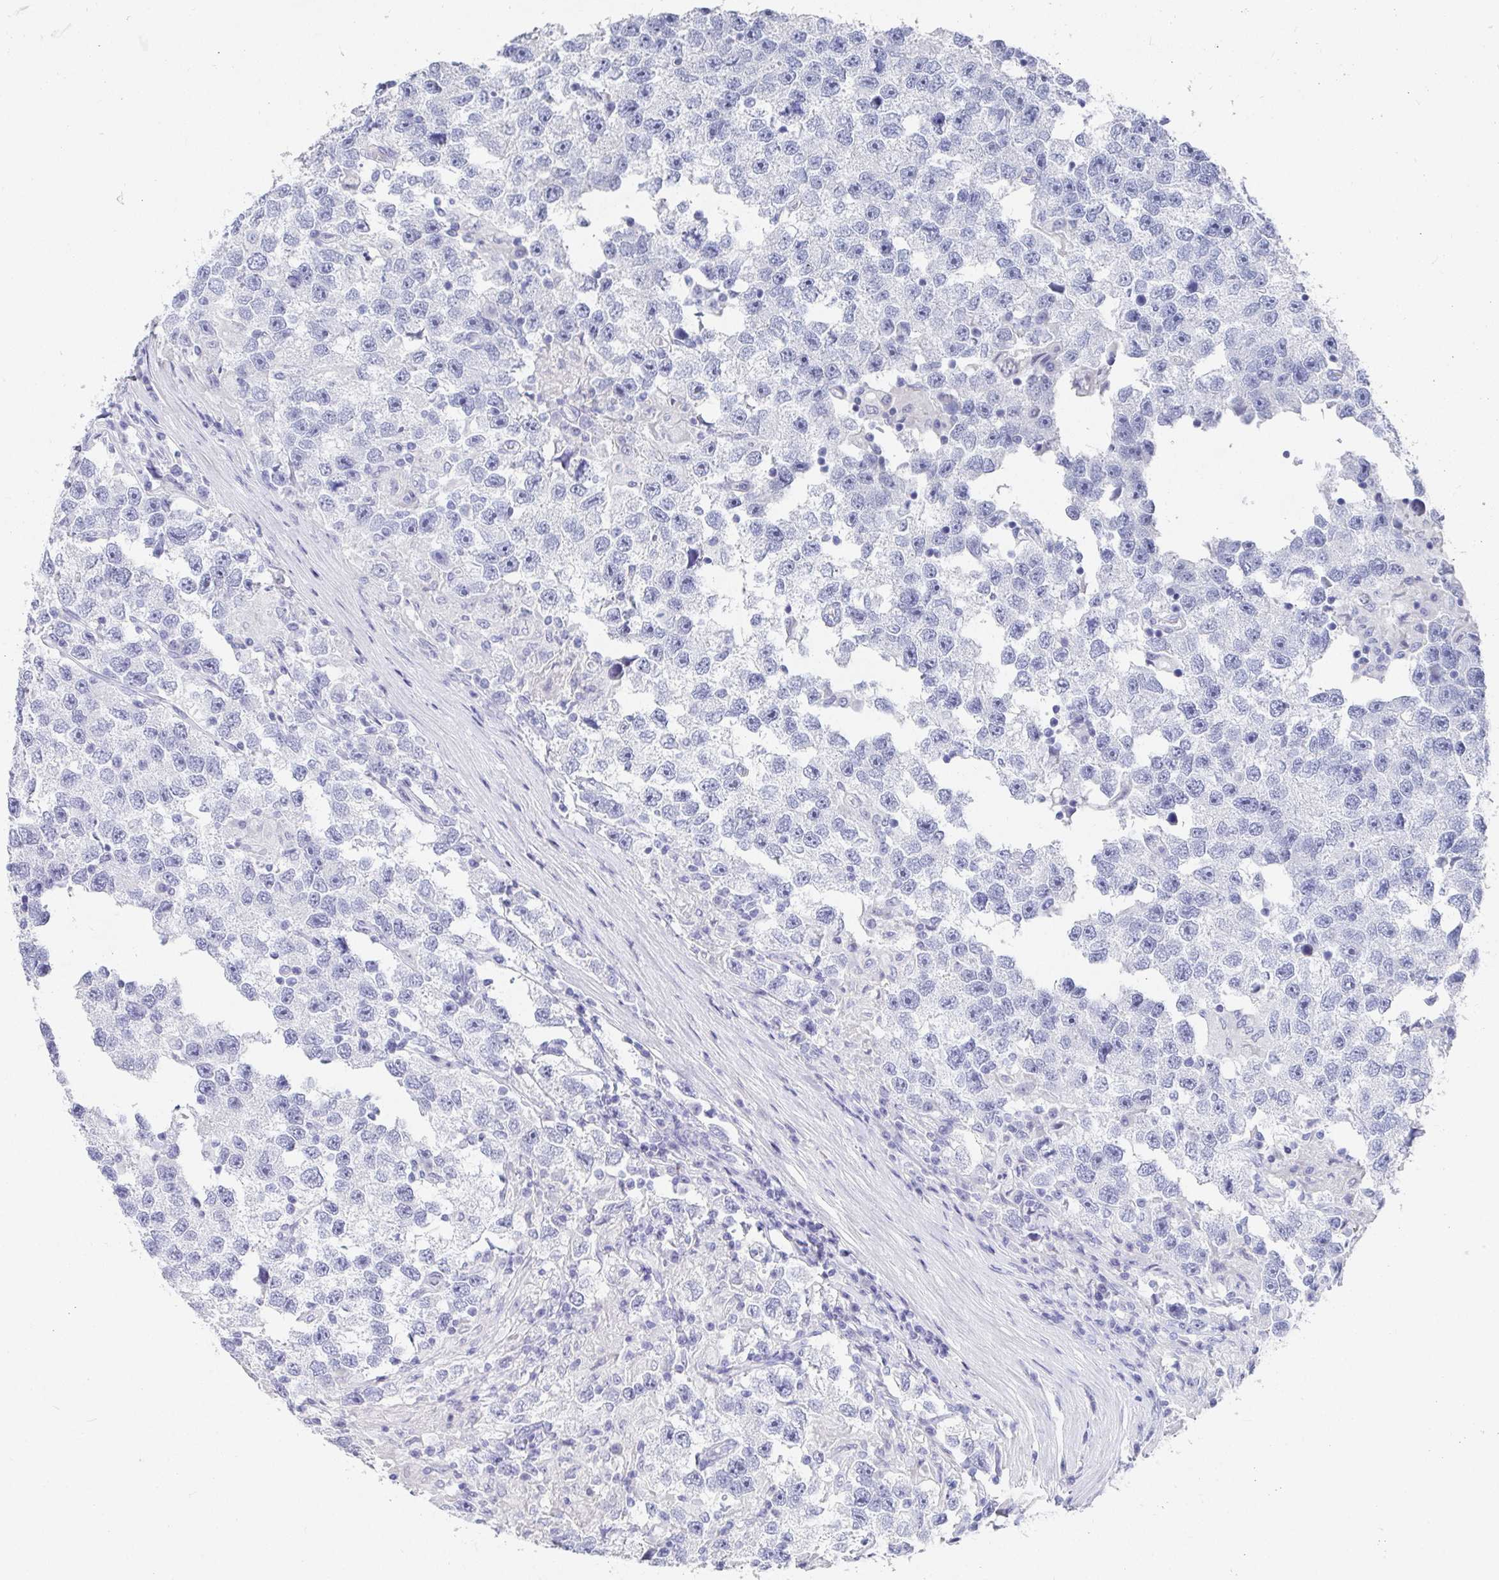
{"staining": {"intensity": "negative", "quantity": "none", "location": "none"}, "tissue": "testis cancer", "cell_type": "Tumor cells", "image_type": "cancer", "snomed": [{"axis": "morphology", "description": "Seminoma, NOS"}, {"axis": "topography", "description": "Testis"}], "caption": "DAB immunohistochemical staining of human testis cancer (seminoma) exhibits no significant positivity in tumor cells.", "gene": "GRIA1", "patient": {"sex": "male", "age": 26}}